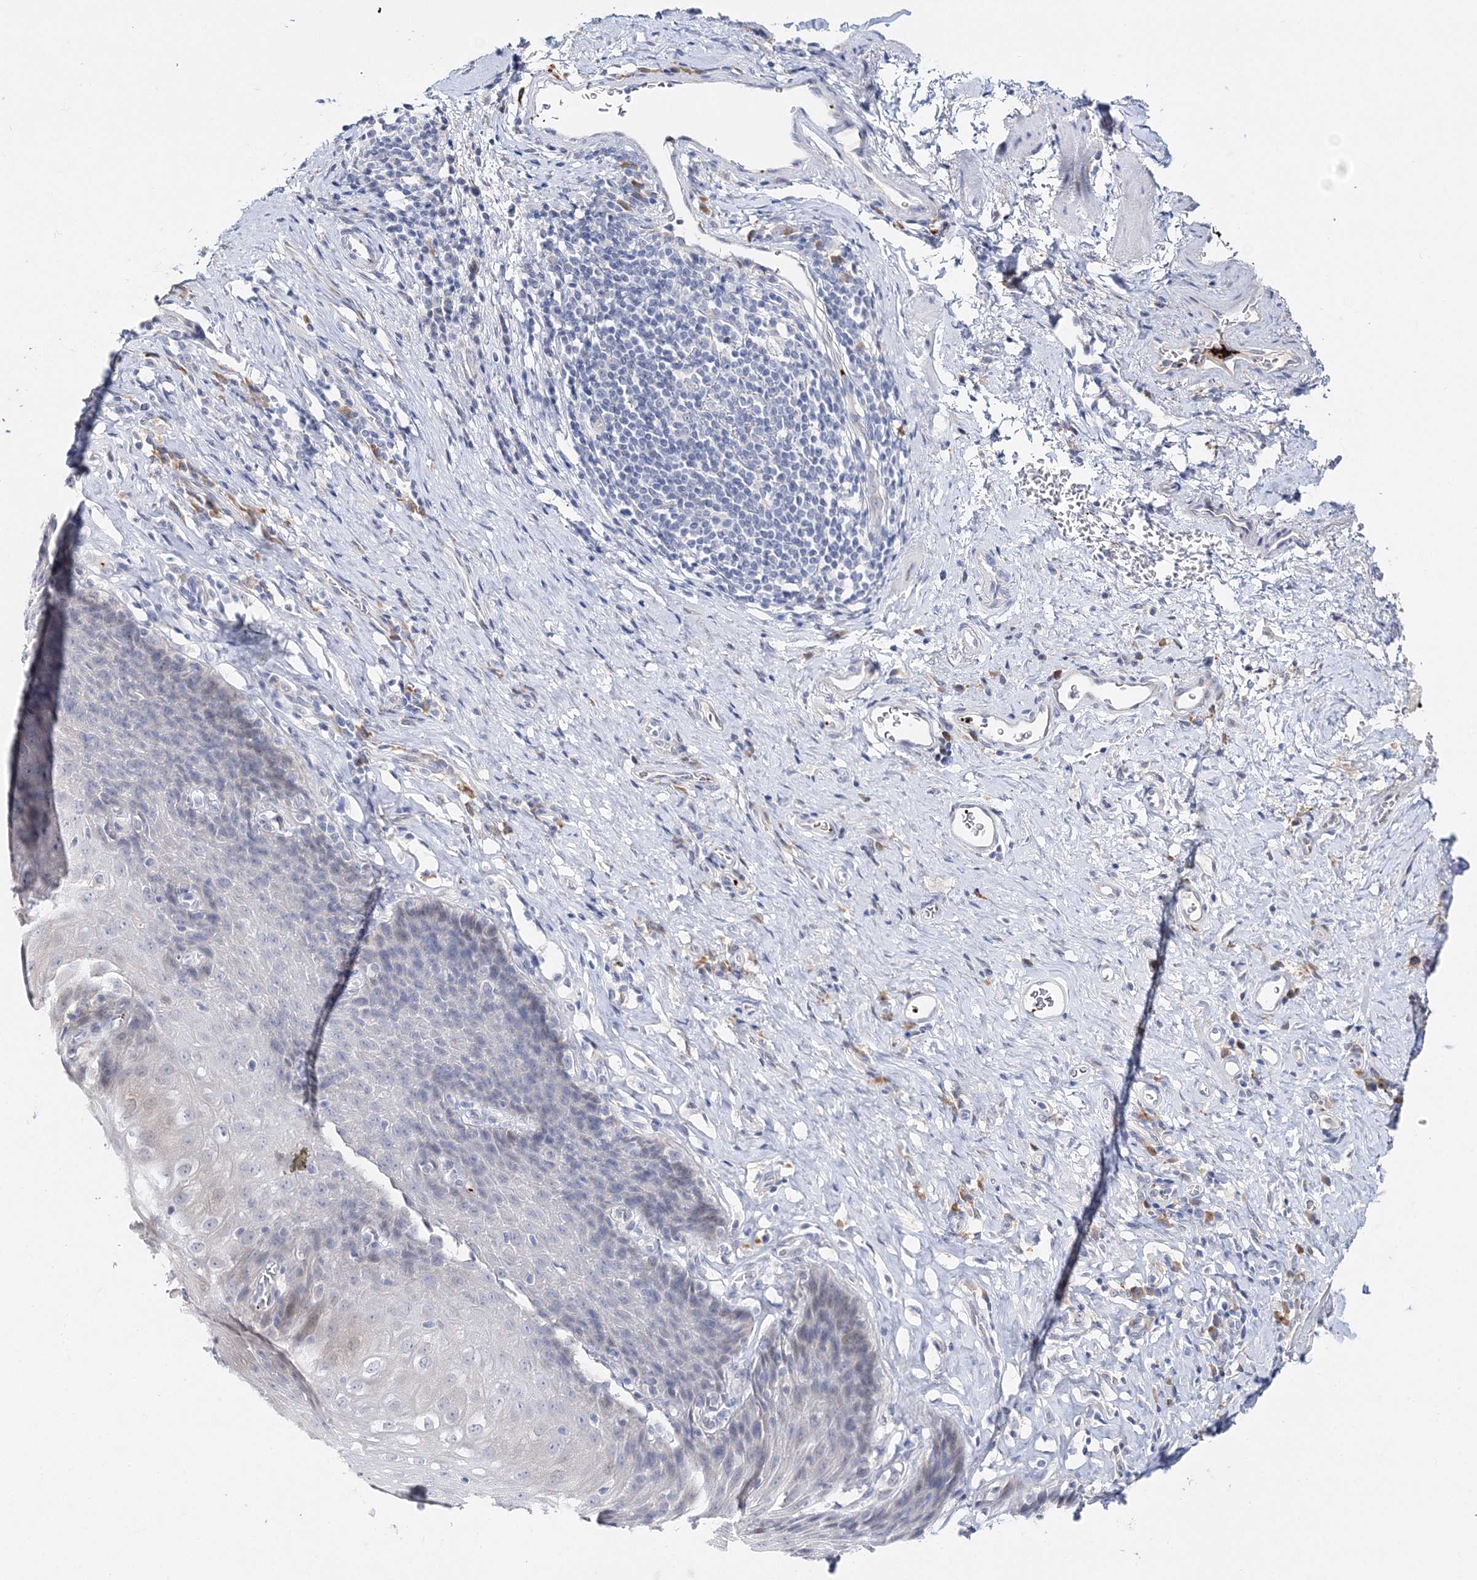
{"staining": {"intensity": "negative", "quantity": "none", "location": "none"}, "tissue": "esophagus", "cell_type": "Squamous epithelial cells", "image_type": "normal", "snomed": [{"axis": "morphology", "description": "Normal tissue, NOS"}, {"axis": "topography", "description": "Esophagus"}], "caption": "Squamous epithelial cells are negative for brown protein staining in unremarkable esophagus.", "gene": "MYOZ2", "patient": {"sex": "female", "age": 61}}